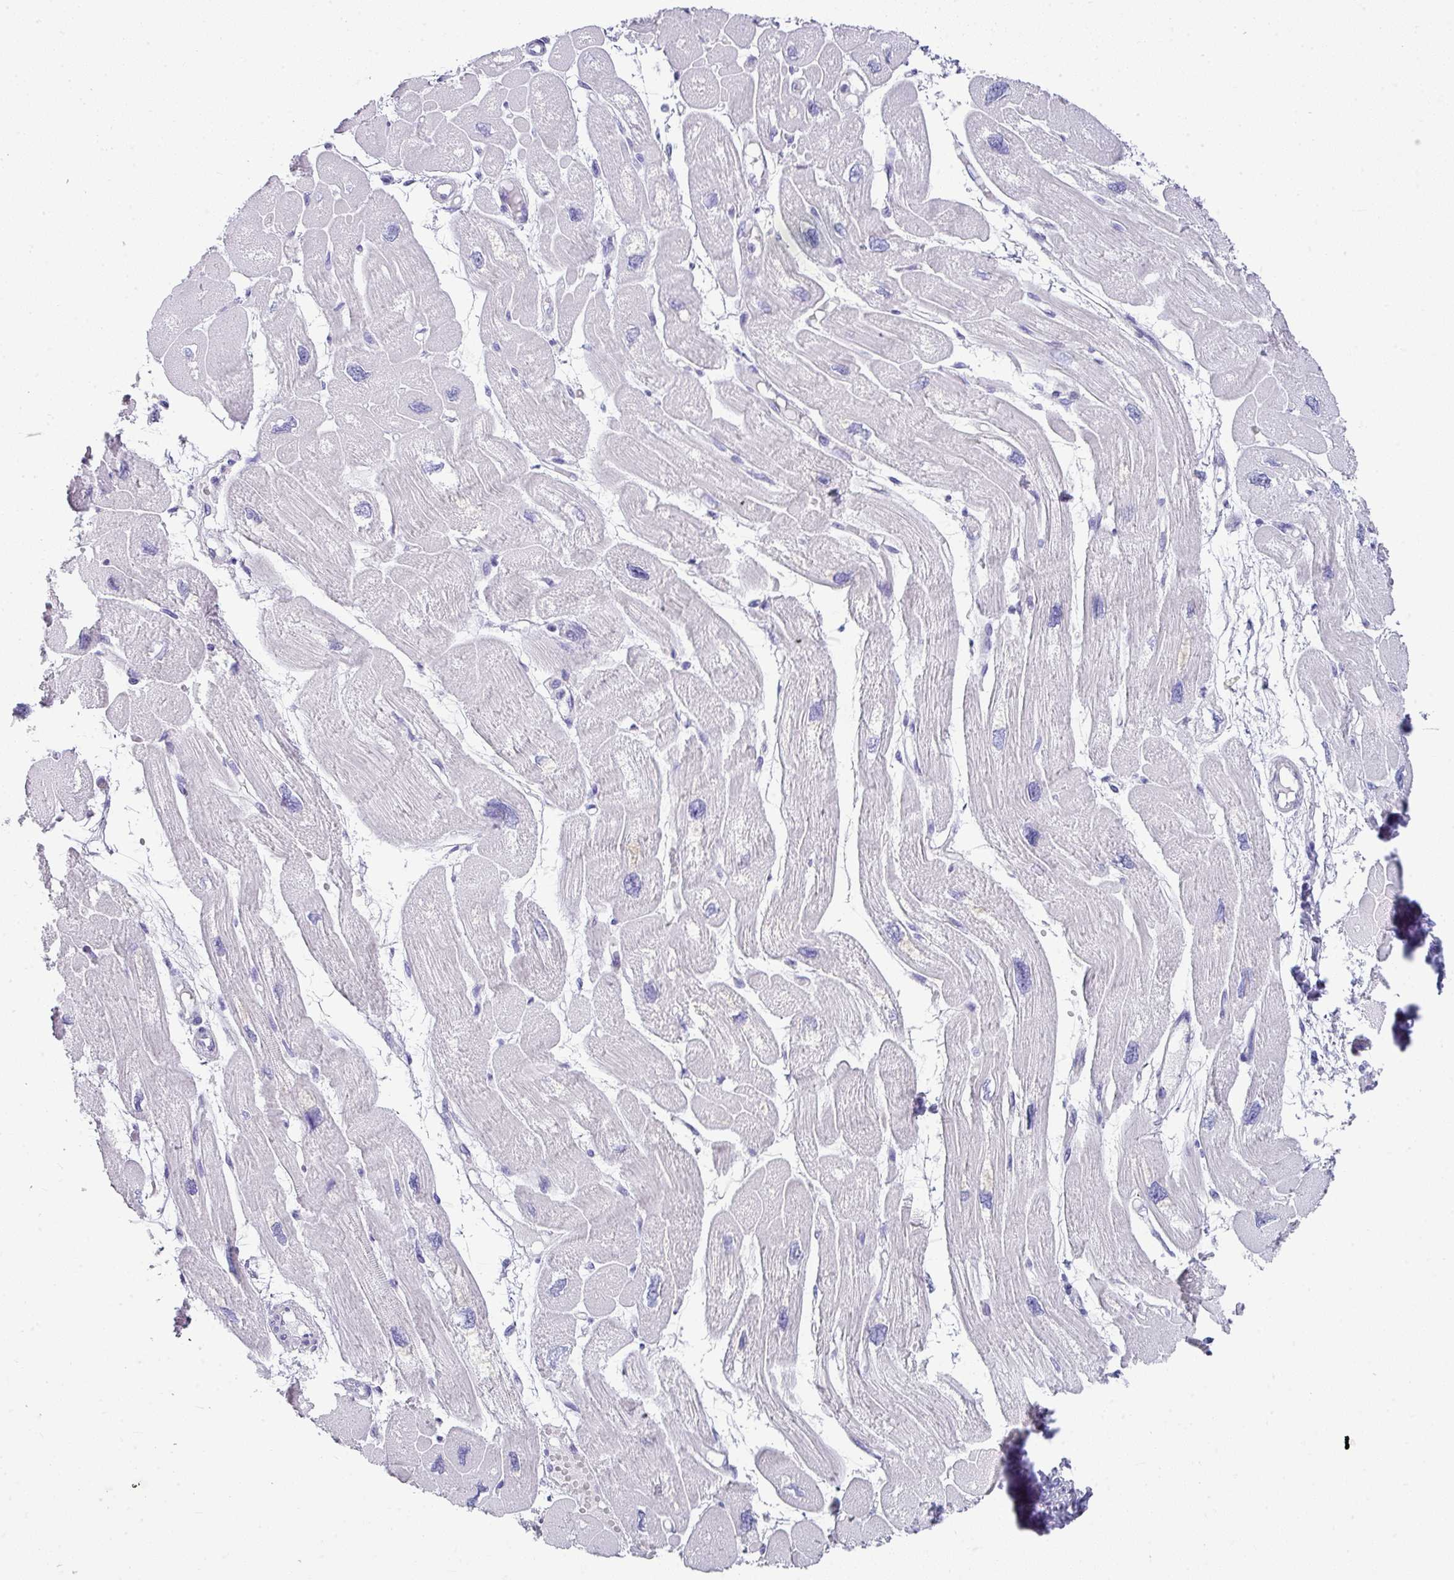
{"staining": {"intensity": "negative", "quantity": "none", "location": "none"}, "tissue": "heart muscle", "cell_type": "Cardiomyocytes", "image_type": "normal", "snomed": [{"axis": "morphology", "description": "Normal tissue, NOS"}, {"axis": "topography", "description": "Heart"}], "caption": "The histopathology image shows no staining of cardiomyocytes in normal heart muscle.", "gene": "ZNF568", "patient": {"sex": "male", "age": 42}}